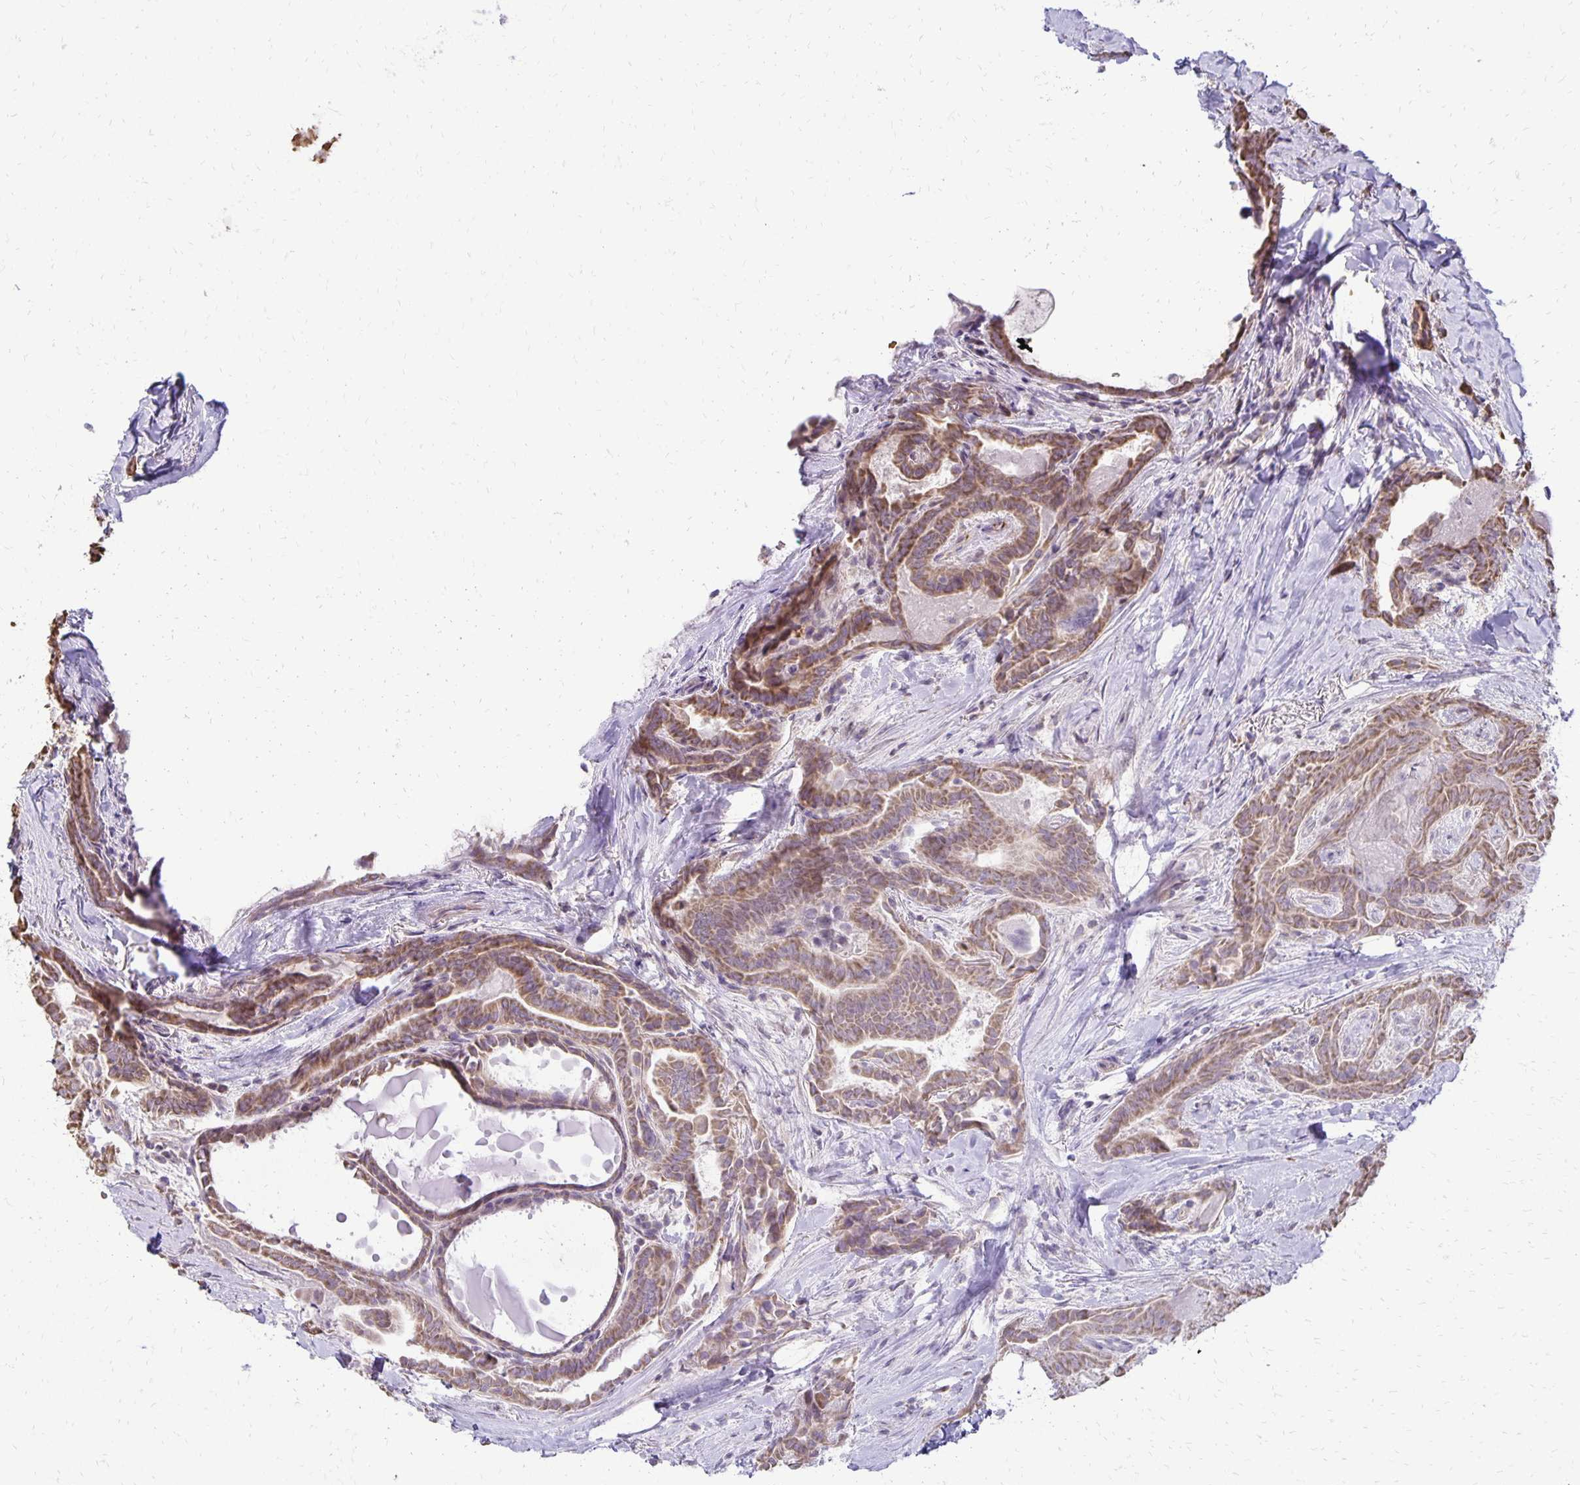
{"staining": {"intensity": "moderate", "quantity": ">75%", "location": "cytoplasmic/membranous"}, "tissue": "thyroid cancer", "cell_type": "Tumor cells", "image_type": "cancer", "snomed": [{"axis": "morphology", "description": "Papillary adenocarcinoma, NOS"}, {"axis": "topography", "description": "Thyroid gland"}], "caption": "A micrograph of thyroid cancer (papillary adenocarcinoma) stained for a protein exhibits moderate cytoplasmic/membranous brown staining in tumor cells.", "gene": "FN3K", "patient": {"sex": "female", "age": 61}}